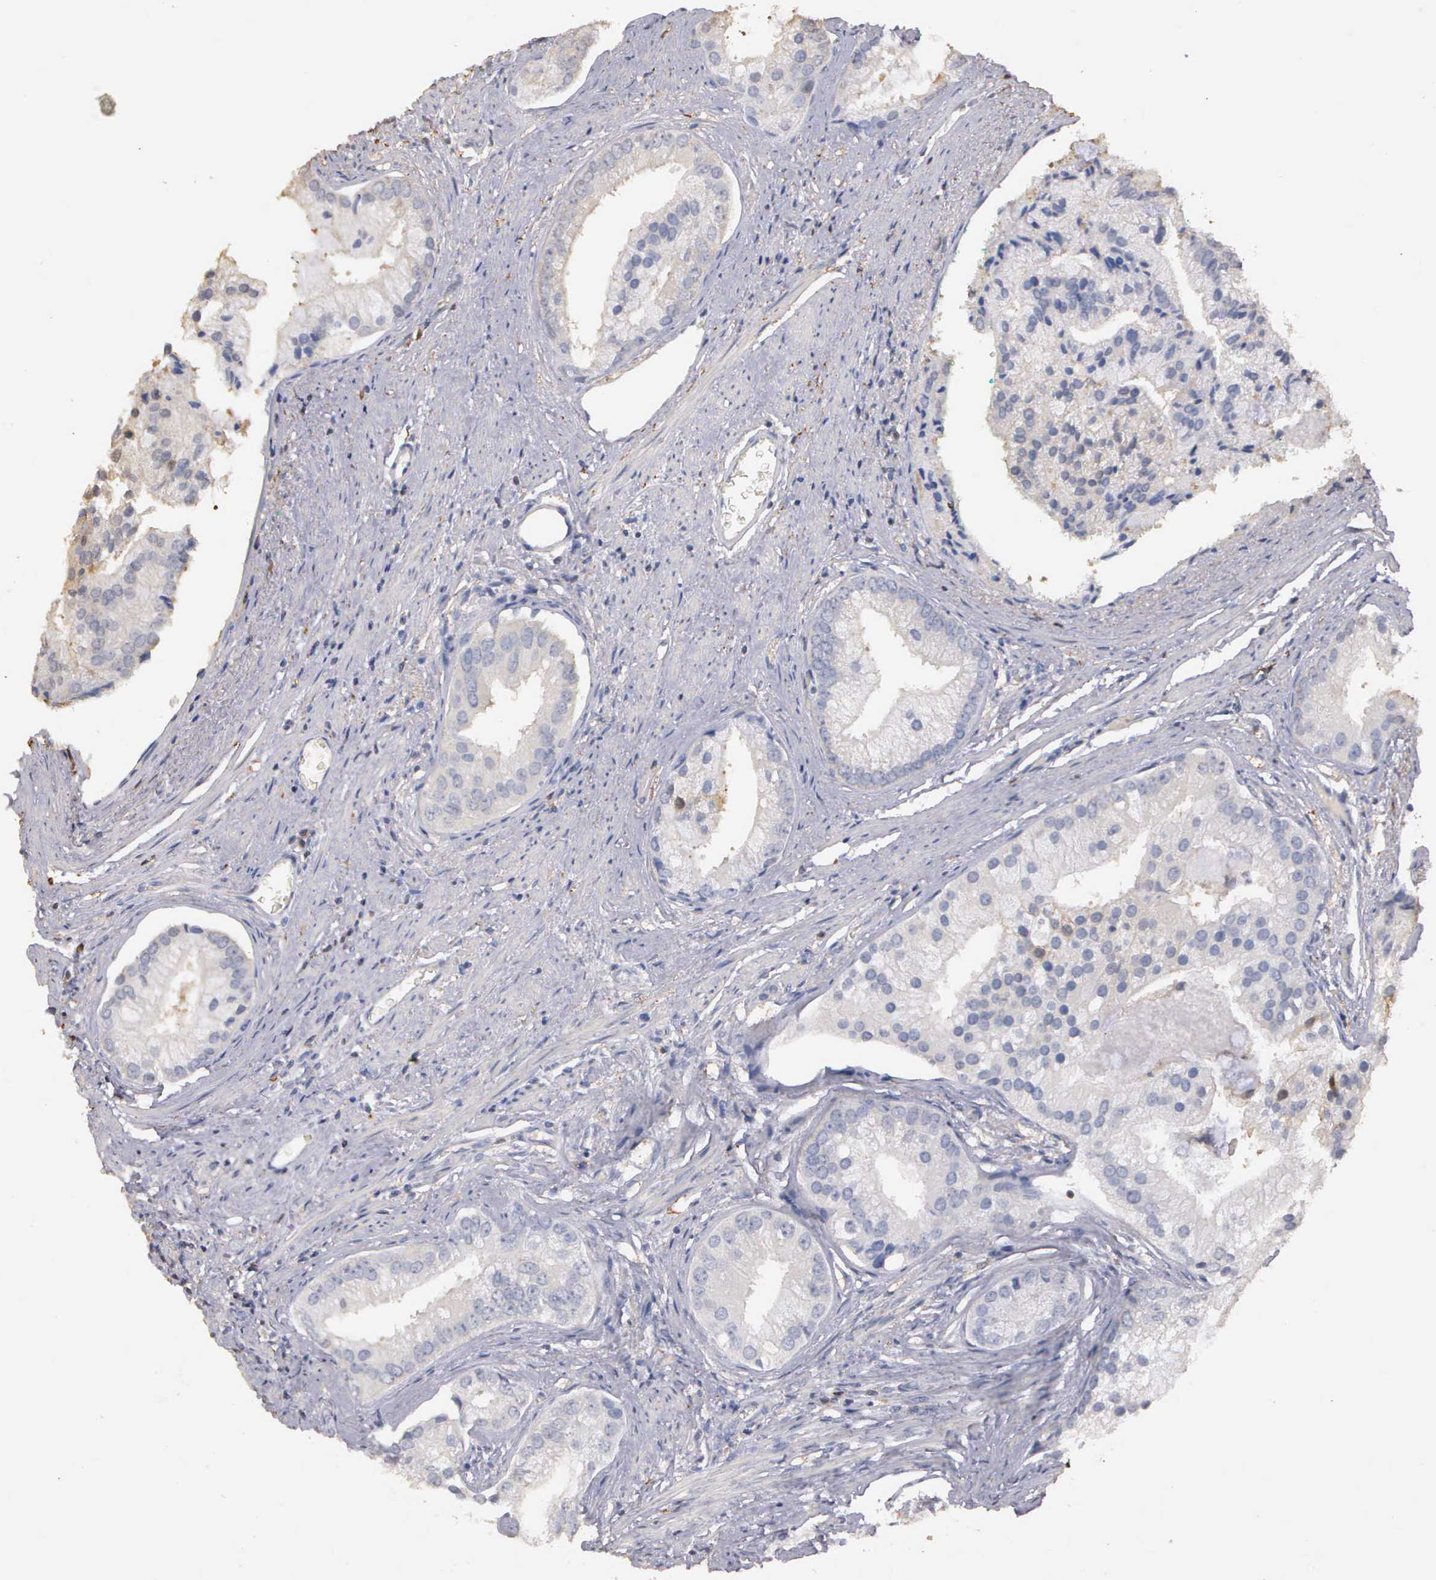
{"staining": {"intensity": "negative", "quantity": "none", "location": "none"}, "tissue": "prostate cancer", "cell_type": "Tumor cells", "image_type": "cancer", "snomed": [{"axis": "morphology", "description": "Adenocarcinoma, Low grade"}, {"axis": "topography", "description": "Prostate"}], "caption": "DAB (3,3'-diaminobenzidine) immunohistochemical staining of human prostate cancer exhibits no significant staining in tumor cells.", "gene": "ENO3", "patient": {"sex": "male", "age": 71}}